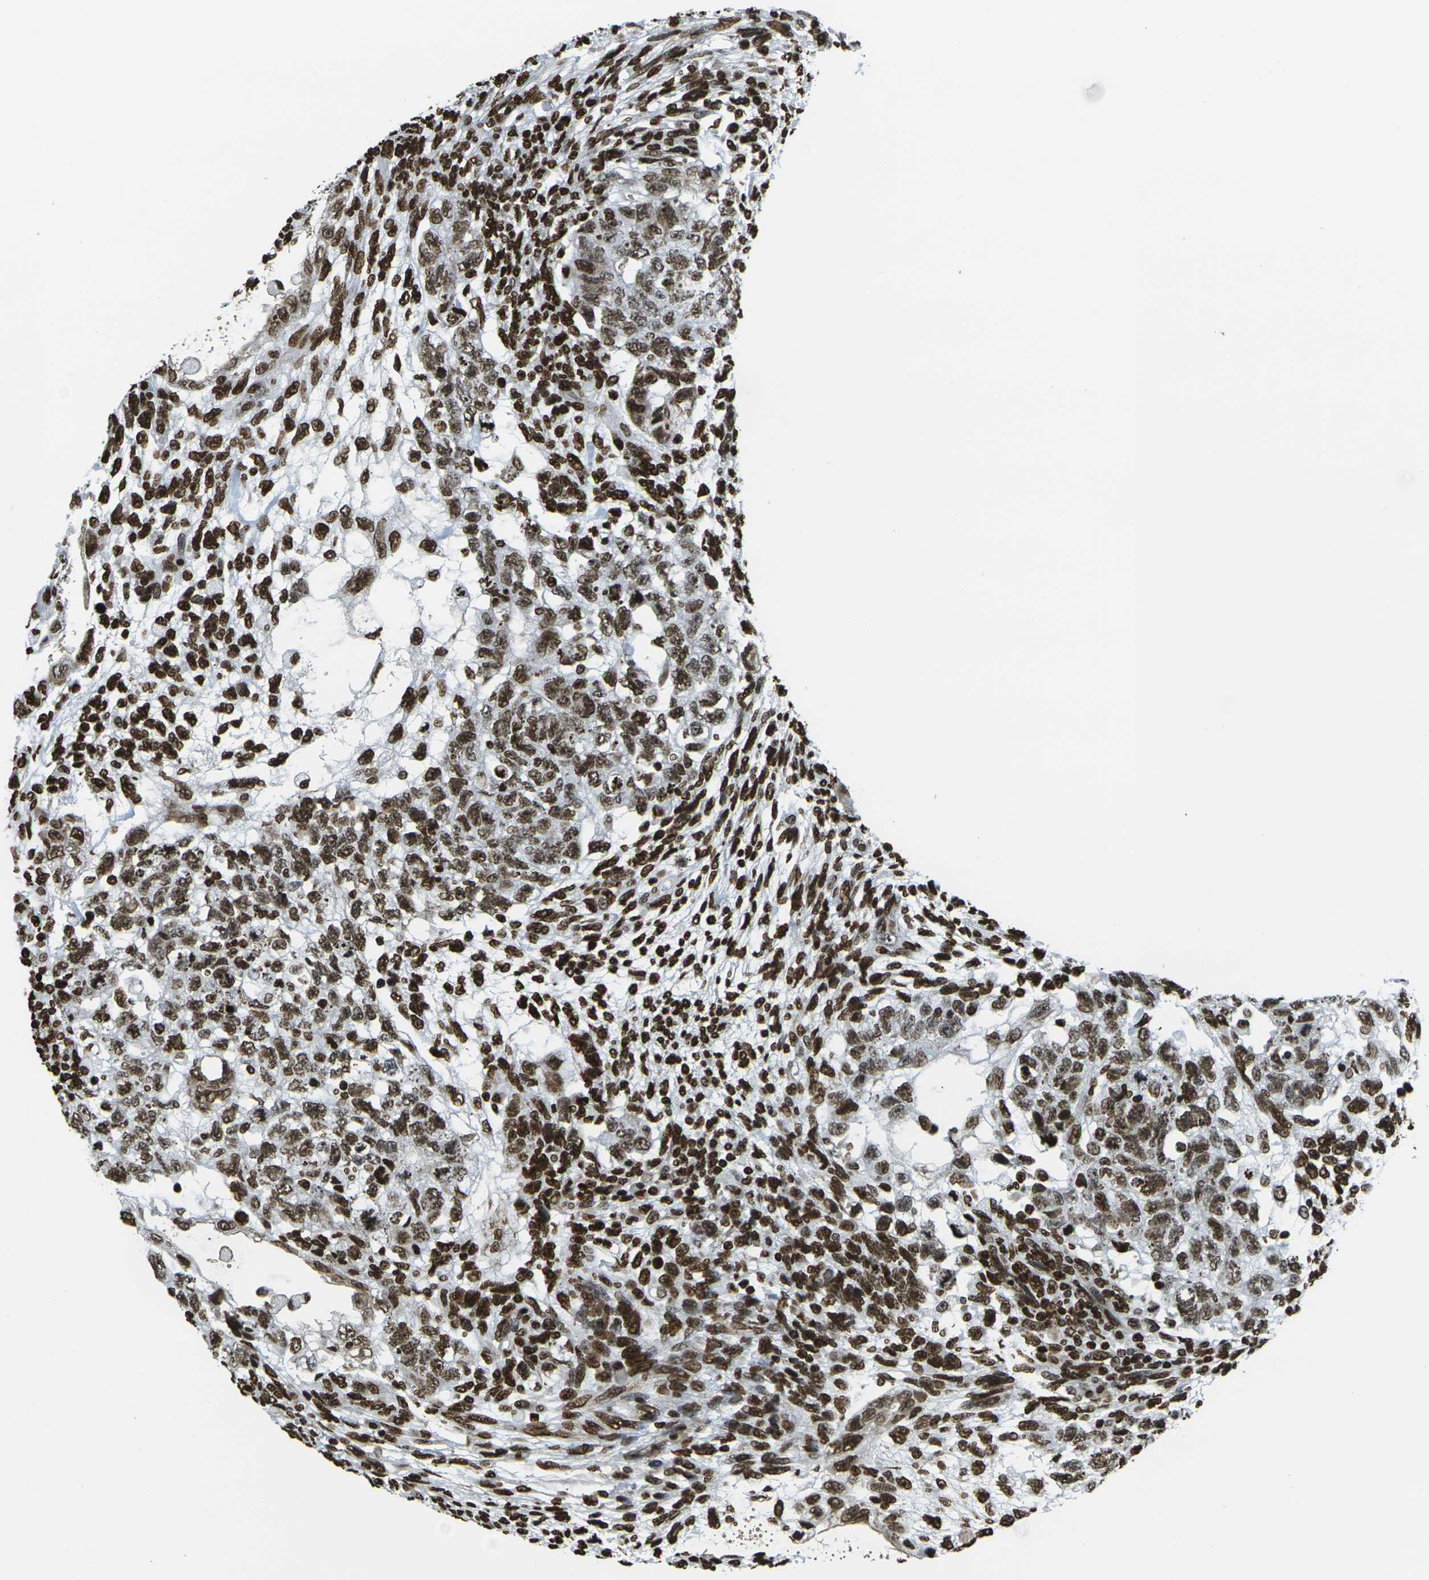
{"staining": {"intensity": "moderate", "quantity": ">75%", "location": "nuclear"}, "tissue": "testis cancer", "cell_type": "Tumor cells", "image_type": "cancer", "snomed": [{"axis": "morphology", "description": "Normal tissue, NOS"}, {"axis": "morphology", "description": "Carcinoma, Embryonal, NOS"}, {"axis": "topography", "description": "Testis"}], "caption": "Protein expression analysis of embryonal carcinoma (testis) reveals moderate nuclear positivity in approximately >75% of tumor cells.", "gene": "H1-2", "patient": {"sex": "male", "age": 36}}